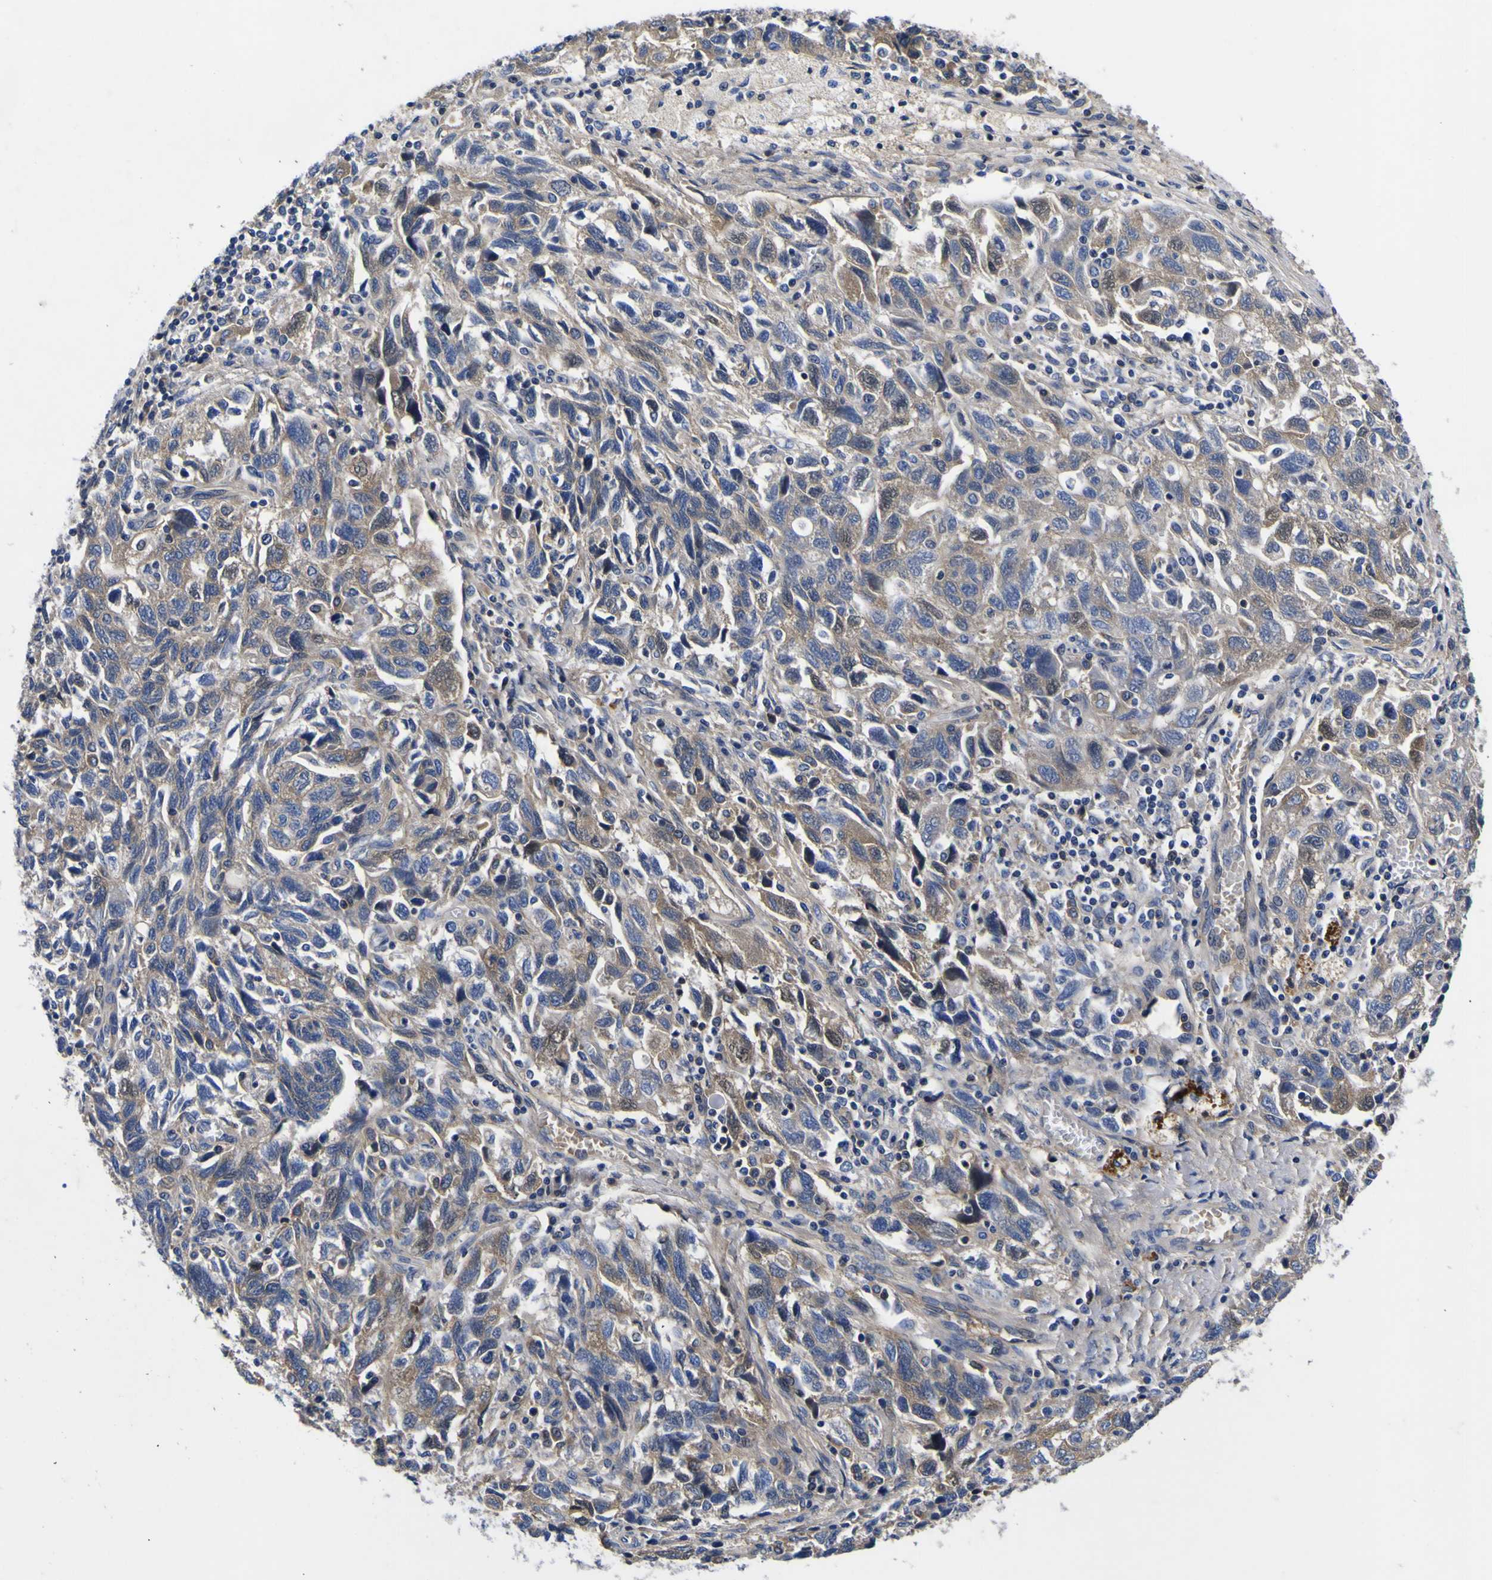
{"staining": {"intensity": "weak", "quantity": "<25%", "location": "cytoplasmic/membranous"}, "tissue": "ovarian cancer", "cell_type": "Tumor cells", "image_type": "cancer", "snomed": [{"axis": "morphology", "description": "Carcinoma, NOS"}, {"axis": "morphology", "description": "Cystadenocarcinoma, serous, NOS"}, {"axis": "topography", "description": "Ovary"}], "caption": "IHC photomicrograph of human ovarian cancer stained for a protein (brown), which reveals no expression in tumor cells.", "gene": "VASN", "patient": {"sex": "female", "age": 69}}